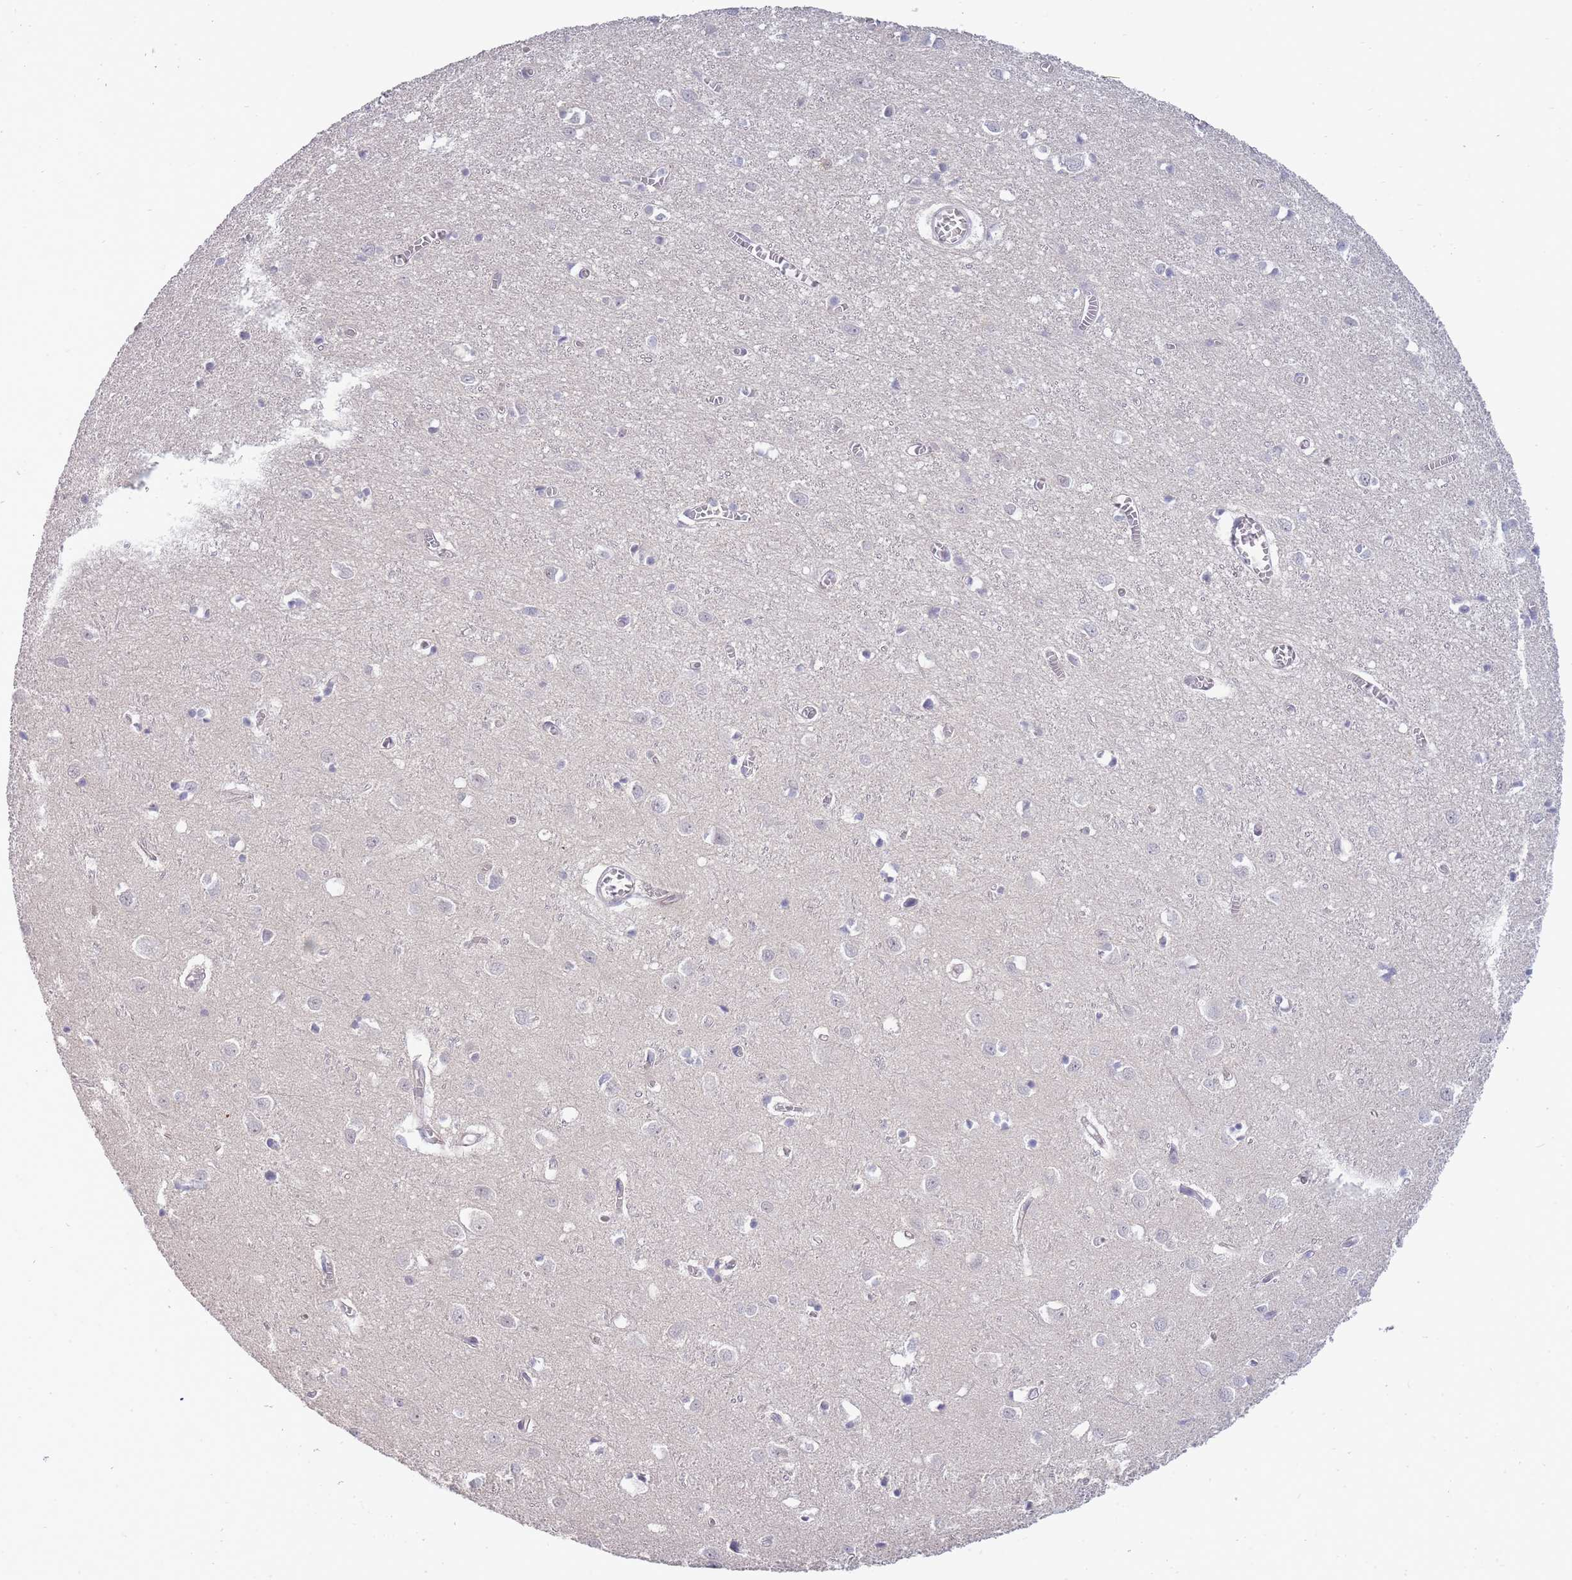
{"staining": {"intensity": "negative", "quantity": "none", "location": "none"}, "tissue": "cerebral cortex", "cell_type": "Endothelial cells", "image_type": "normal", "snomed": [{"axis": "morphology", "description": "Normal tissue, NOS"}, {"axis": "topography", "description": "Cerebral cortex"}], "caption": "Immunohistochemistry micrograph of unremarkable cerebral cortex: human cerebral cortex stained with DAB (3,3'-diaminobenzidine) displays no significant protein staining in endothelial cells.", "gene": "C19orf25", "patient": {"sex": "female", "age": 64}}